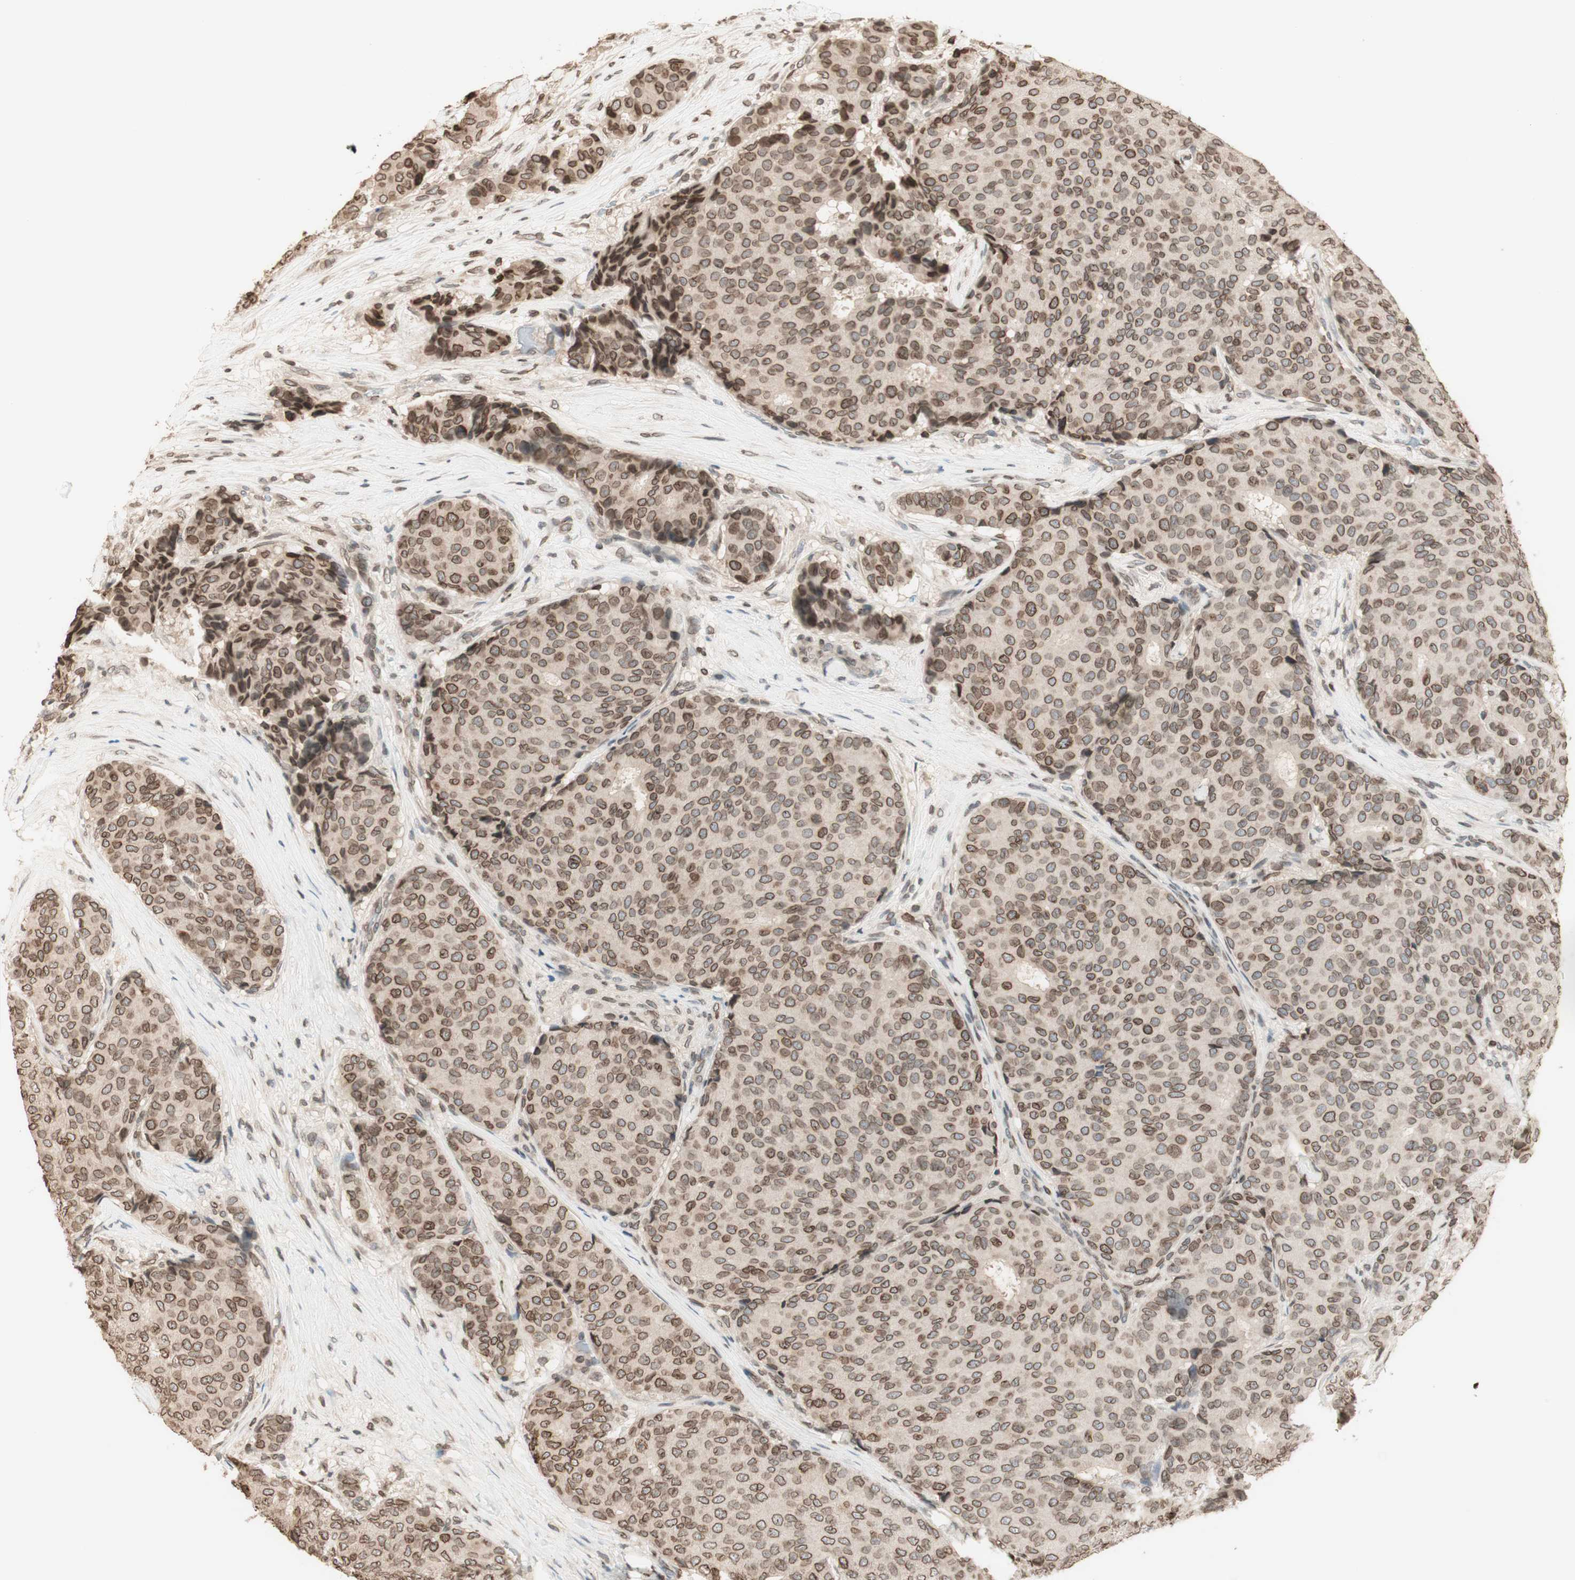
{"staining": {"intensity": "moderate", "quantity": "25%-75%", "location": "cytoplasmic/membranous,nuclear"}, "tissue": "breast cancer", "cell_type": "Tumor cells", "image_type": "cancer", "snomed": [{"axis": "morphology", "description": "Duct carcinoma"}, {"axis": "topography", "description": "Breast"}], "caption": "A medium amount of moderate cytoplasmic/membranous and nuclear expression is seen in about 25%-75% of tumor cells in breast cancer tissue.", "gene": "TMPO", "patient": {"sex": "female", "age": 75}}